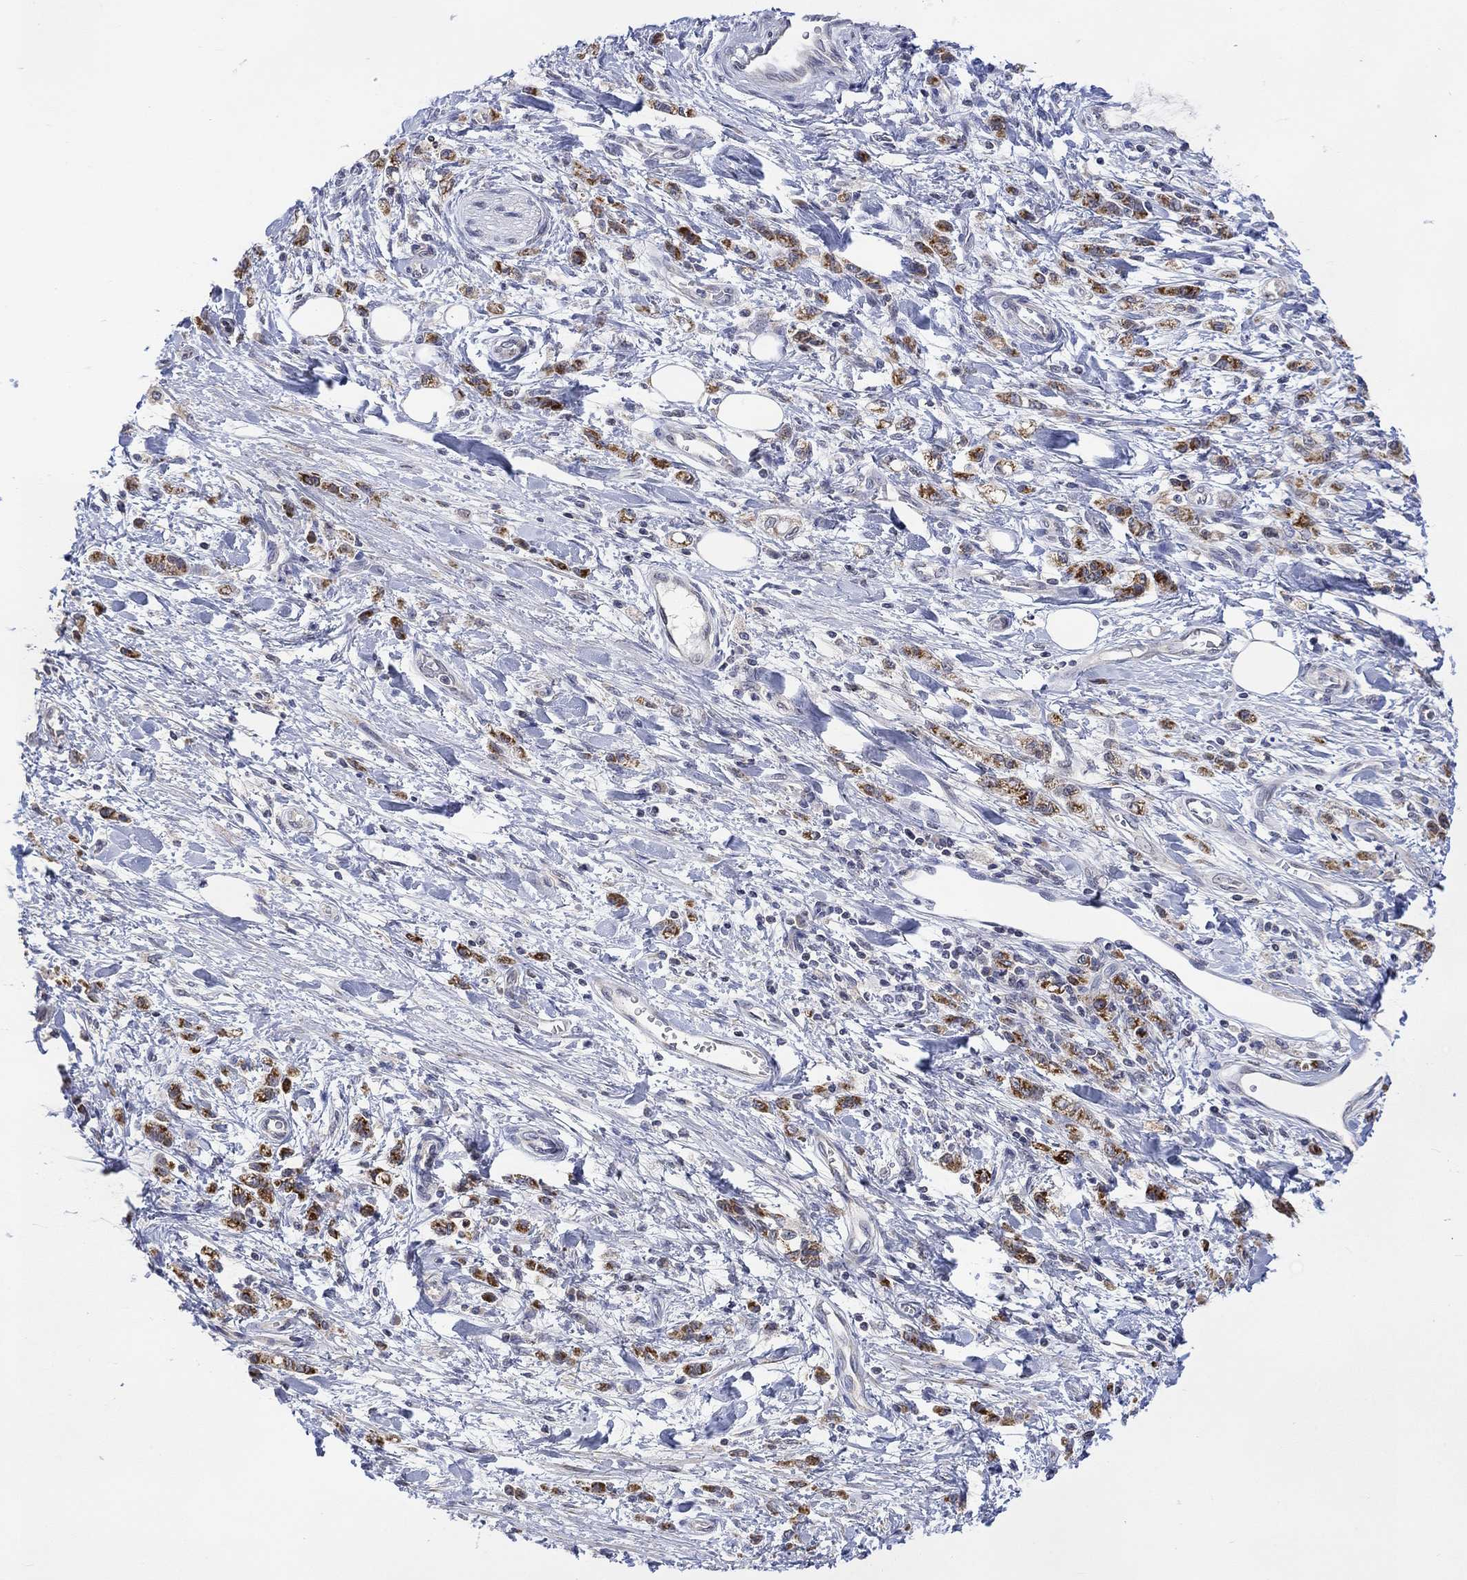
{"staining": {"intensity": "strong", "quantity": "25%-75%", "location": "cytoplasmic/membranous"}, "tissue": "stomach cancer", "cell_type": "Tumor cells", "image_type": "cancer", "snomed": [{"axis": "morphology", "description": "Adenocarcinoma, NOS"}, {"axis": "topography", "description": "Stomach"}], "caption": "This is a micrograph of IHC staining of stomach adenocarcinoma, which shows strong positivity in the cytoplasmic/membranous of tumor cells.", "gene": "SLC48A1", "patient": {"sex": "male", "age": 77}}